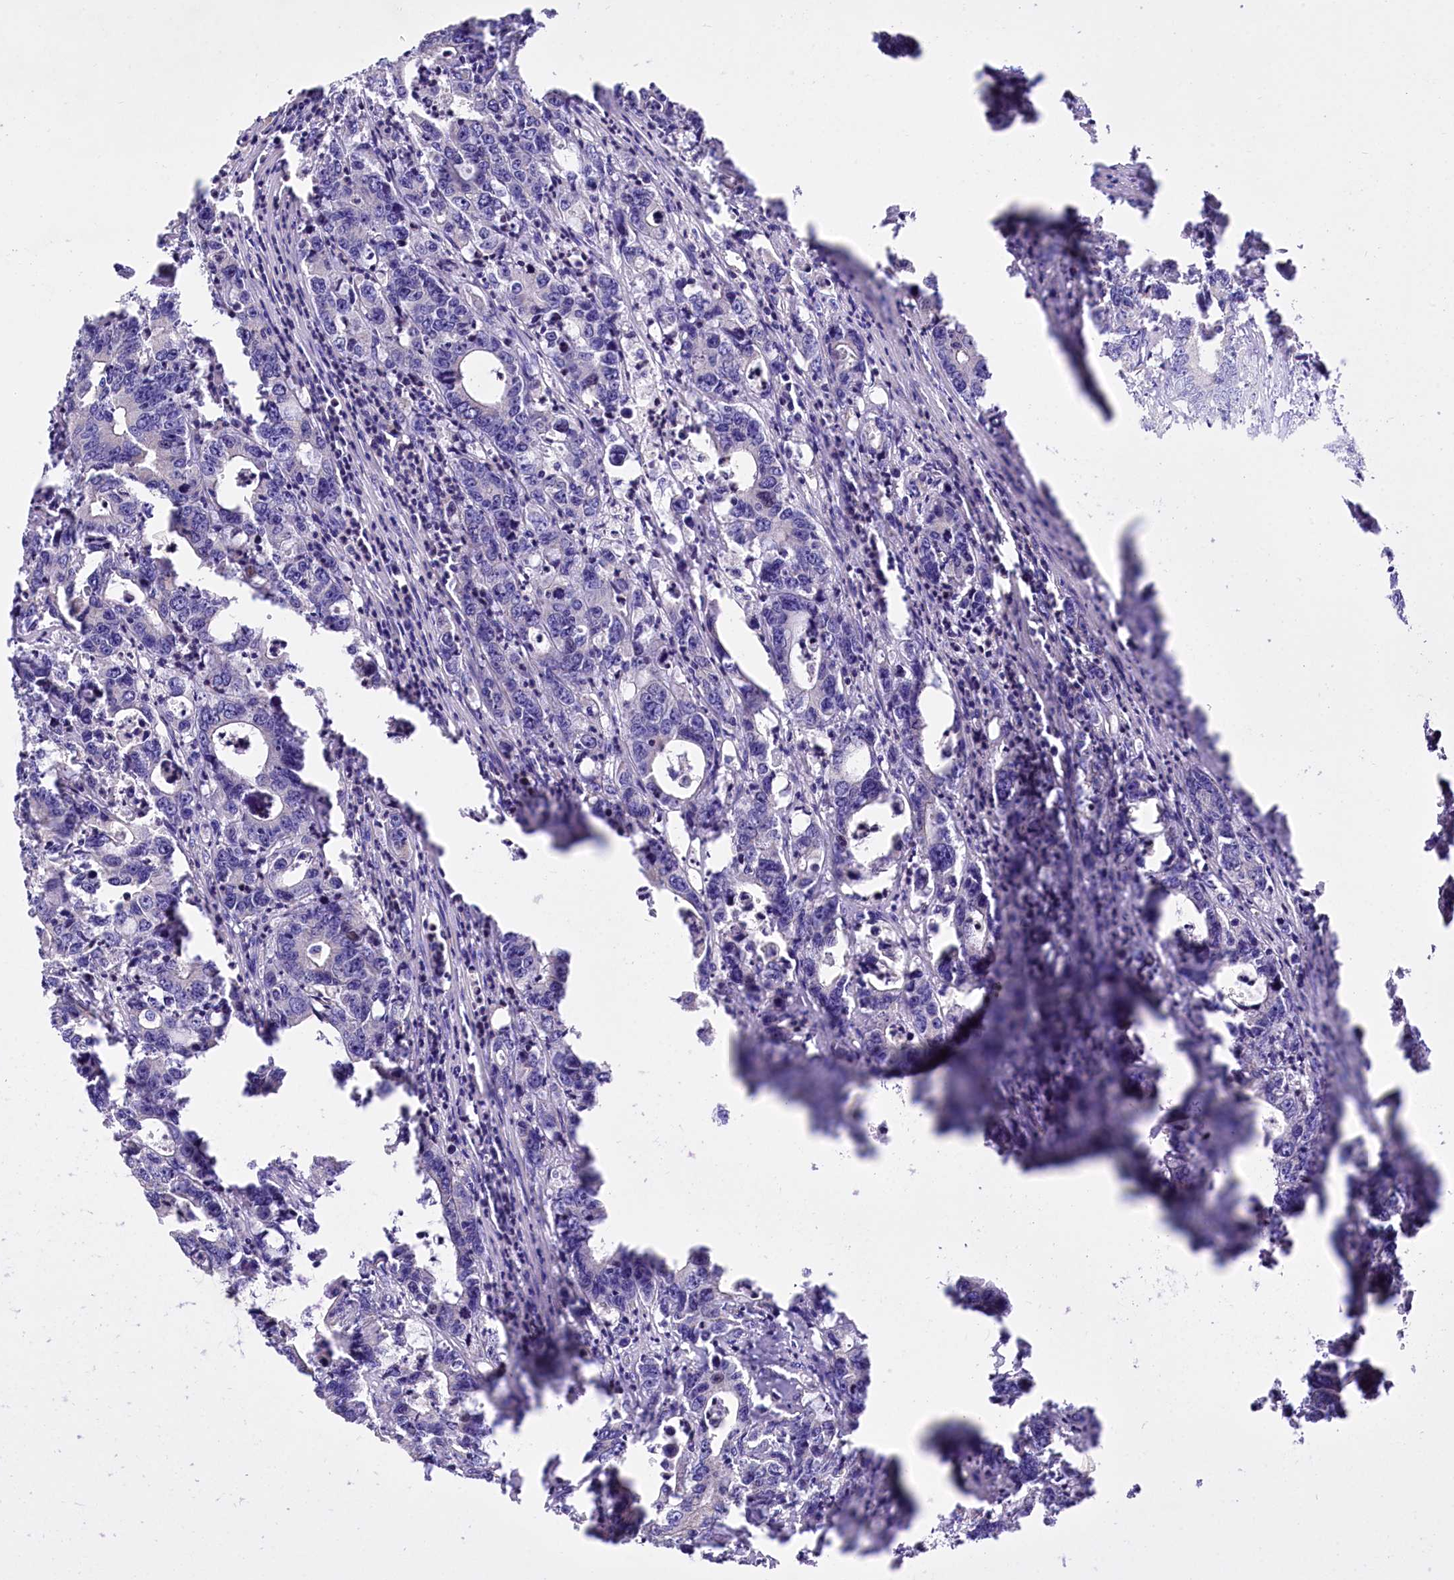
{"staining": {"intensity": "negative", "quantity": "none", "location": "none"}, "tissue": "colorectal cancer", "cell_type": "Tumor cells", "image_type": "cancer", "snomed": [{"axis": "morphology", "description": "Adenocarcinoma, NOS"}, {"axis": "topography", "description": "Colon"}], "caption": "High power microscopy histopathology image of an immunohistochemistry (IHC) micrograph of adenocarcinoma (colorectal), revealing no significant staining in tumor cells. Nuclei are stained in blue.", "gene": "RPUSD3", "patient": {"sex": "female", "age": 75}}